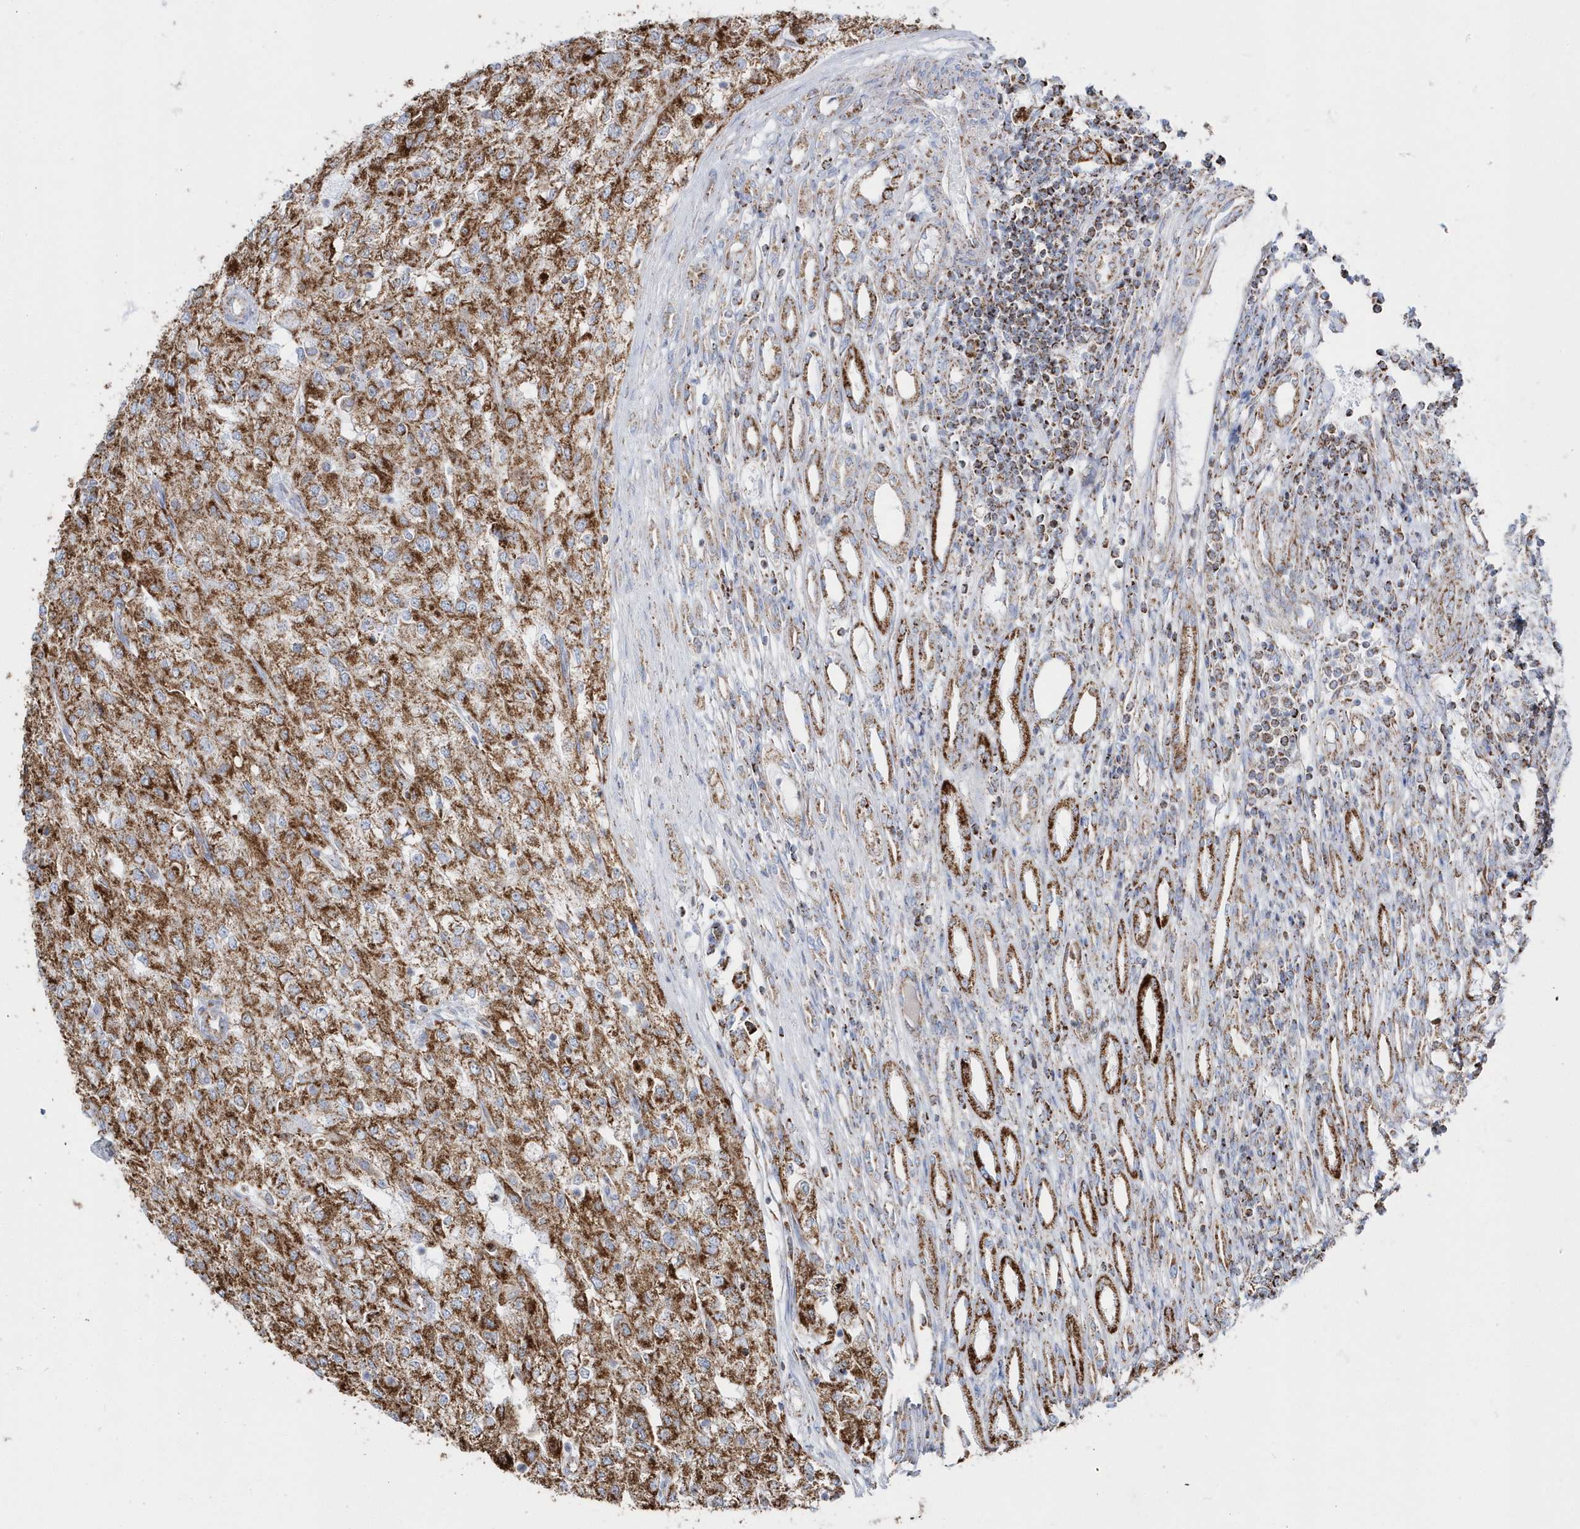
{"staining": {"intensity": "strong", "quantity": ">75%", "location": "cytoplasmic/membranous"}, "tissue": "renal cancer", "cell_type": "Tumor cells", "image_type": "cancer", "snomed": [{"axis": "morphology", "description": "Adenocarcinoma, NOS"}, {"axis": "topography", "description": "Kidney"}], "caption": "Immunohistochemical staining of human renal cancer exhibits high levels of strong cytoplasmic/membranous protein staining in approximately >75% of tumor cells.", "gene": "TMCO6", "patient": {"sex": "female", "age": 54}}